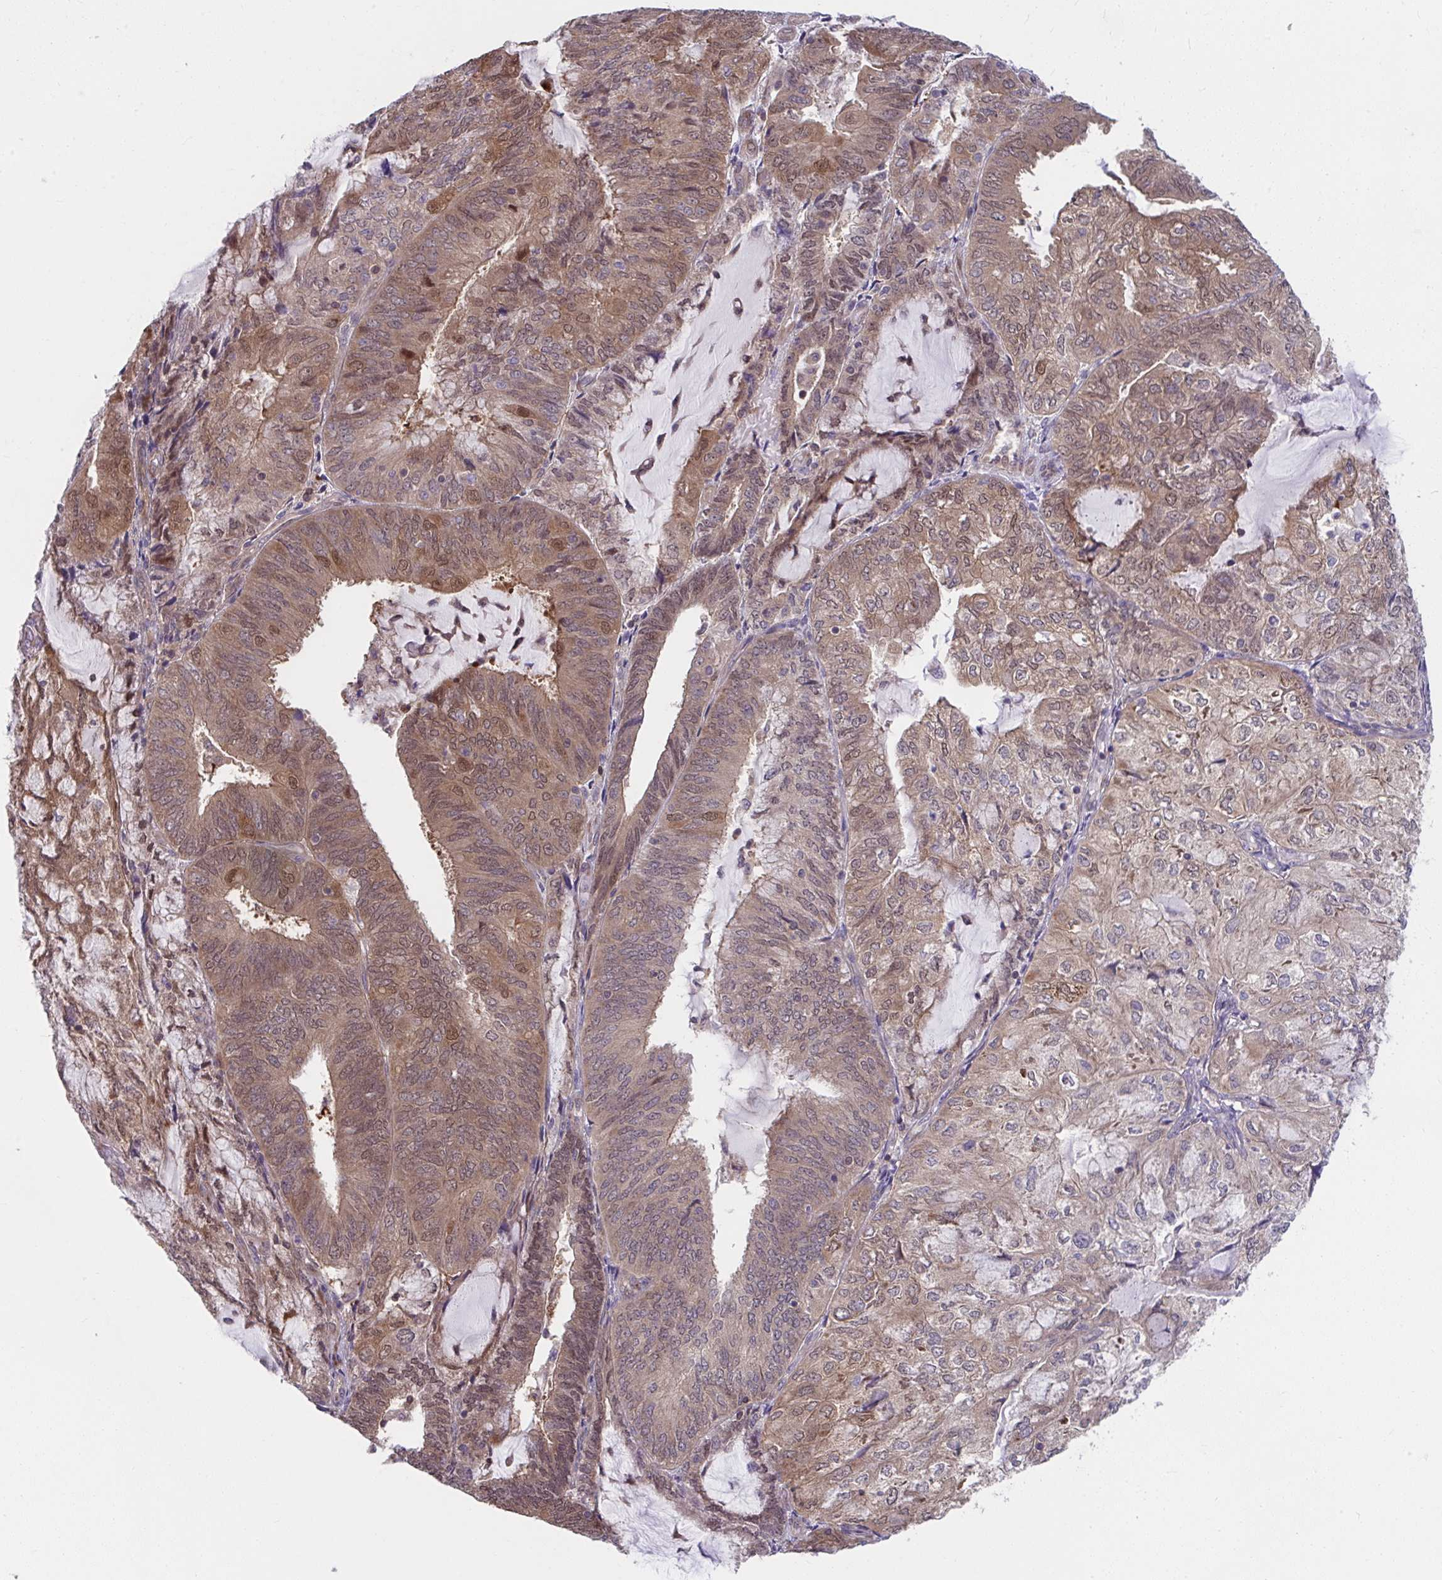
{"staining": {"intensity": "moderate", "quantity": ">75%", "location": "cytoplasmic/membranous,nuclear"}, "tissue": "endometrial cancer", "cell_type": "Tumor cells", "image_type": "cancer", "snomed": [{"axis": "morphology", "description": "Adenocarcinoma, NOS"}, {"axis": "topography", "description": "Endometrium"}], "caption": "Tumor cells display moderate cytoplasmic/membranous and nuclear expression in approximately >75% of cells in adenocarcinoma (endometrial). Nuclei are stained in blue.", "gene": "PCDHB7", "patient": {"sex": "female", "age": 81}}